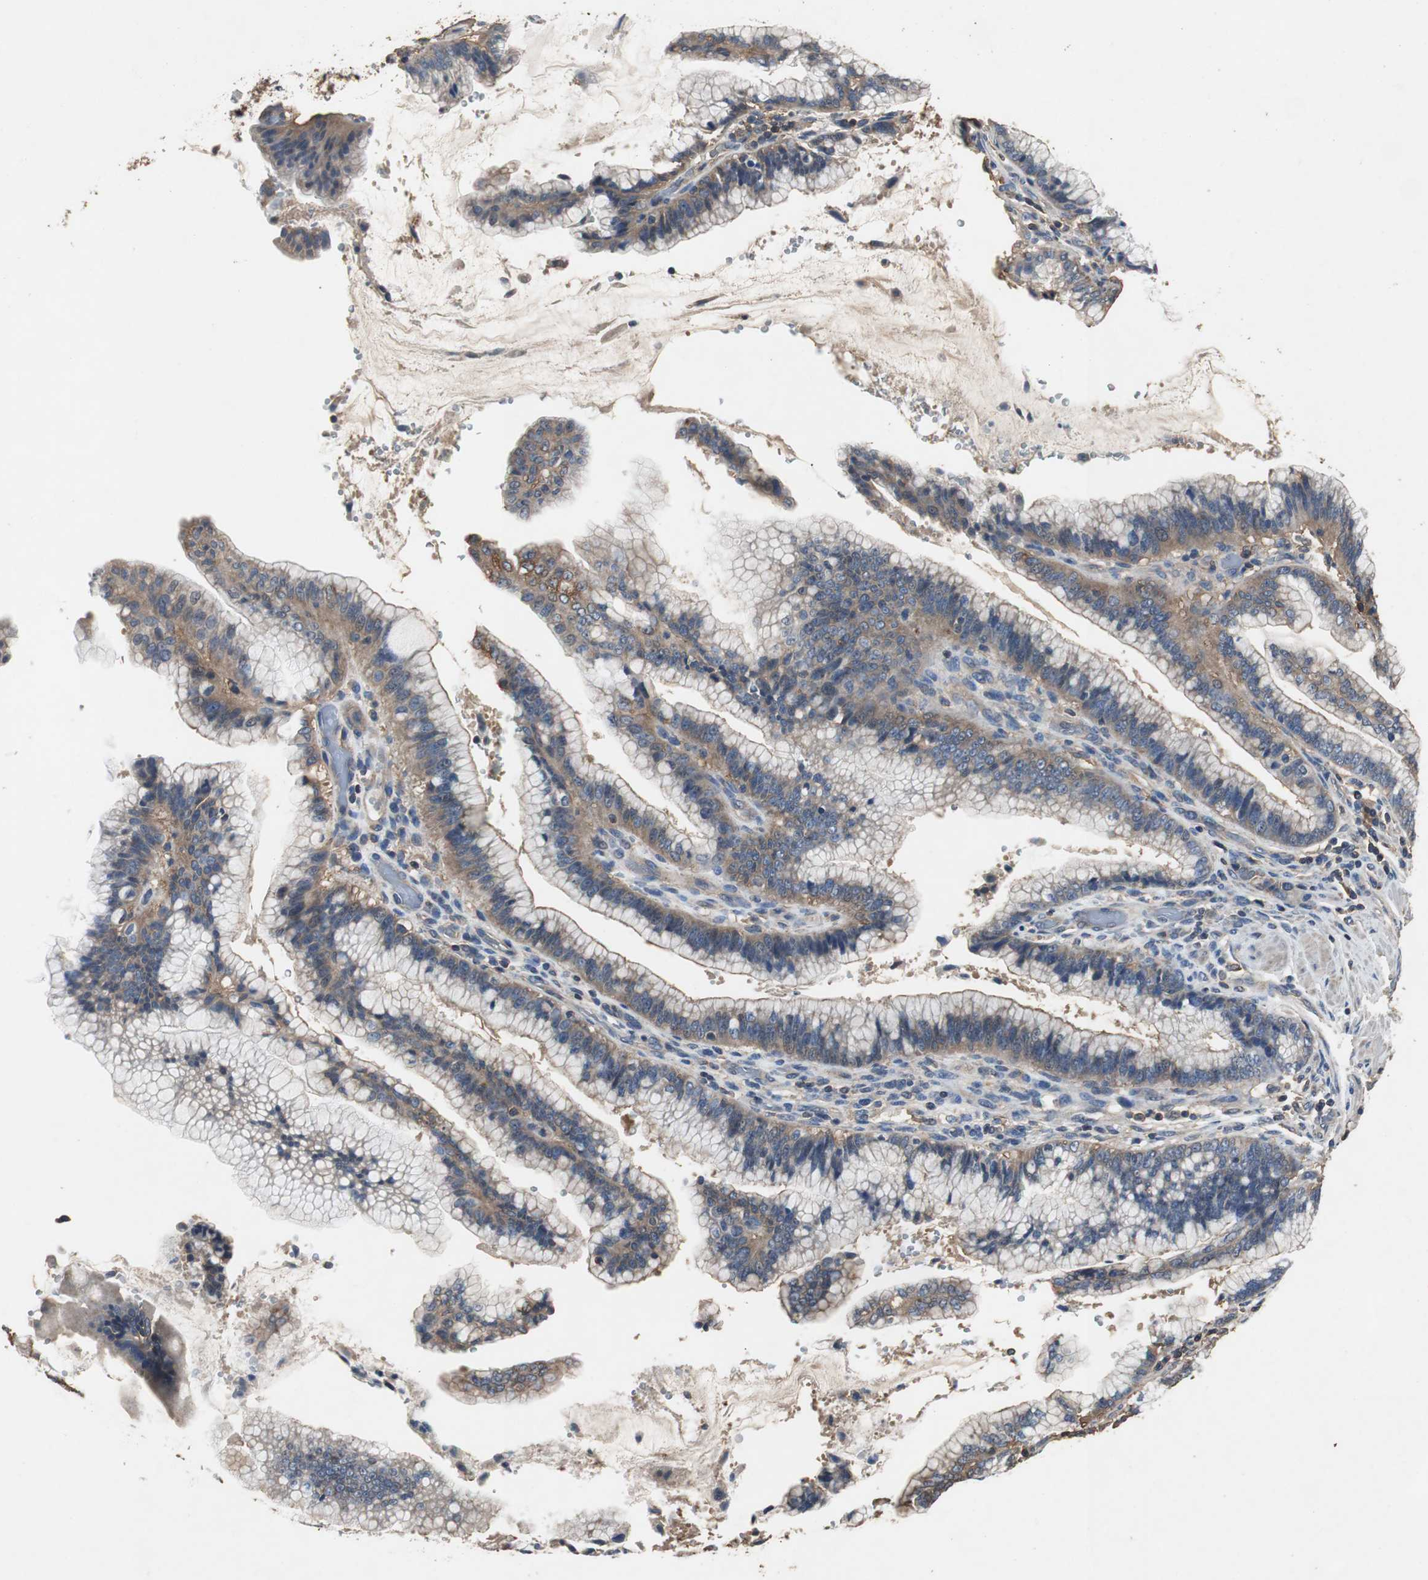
{"staining": {"intensity": "moderate", "quantity": "25%-75%", "location": "cytoplasmic/membranous"}, "tissue": "pancreatic cancer", "cell_type": "Tumor cells", "image_type": "cancer", "snomed": [{"axis": "morphology", "description": "Adenocarcinoma, NOS"}, {"axis": "topography", "description": "Pancreas"}], "caption": "Protein staining of pancreatic cancer tissue demonstrates moderate cytoplasmic/membranous positivity in about 25%-75% of tumor cells.", "gene": "TNFRSF14", "patient": {"sex": "female", "age": 64}}